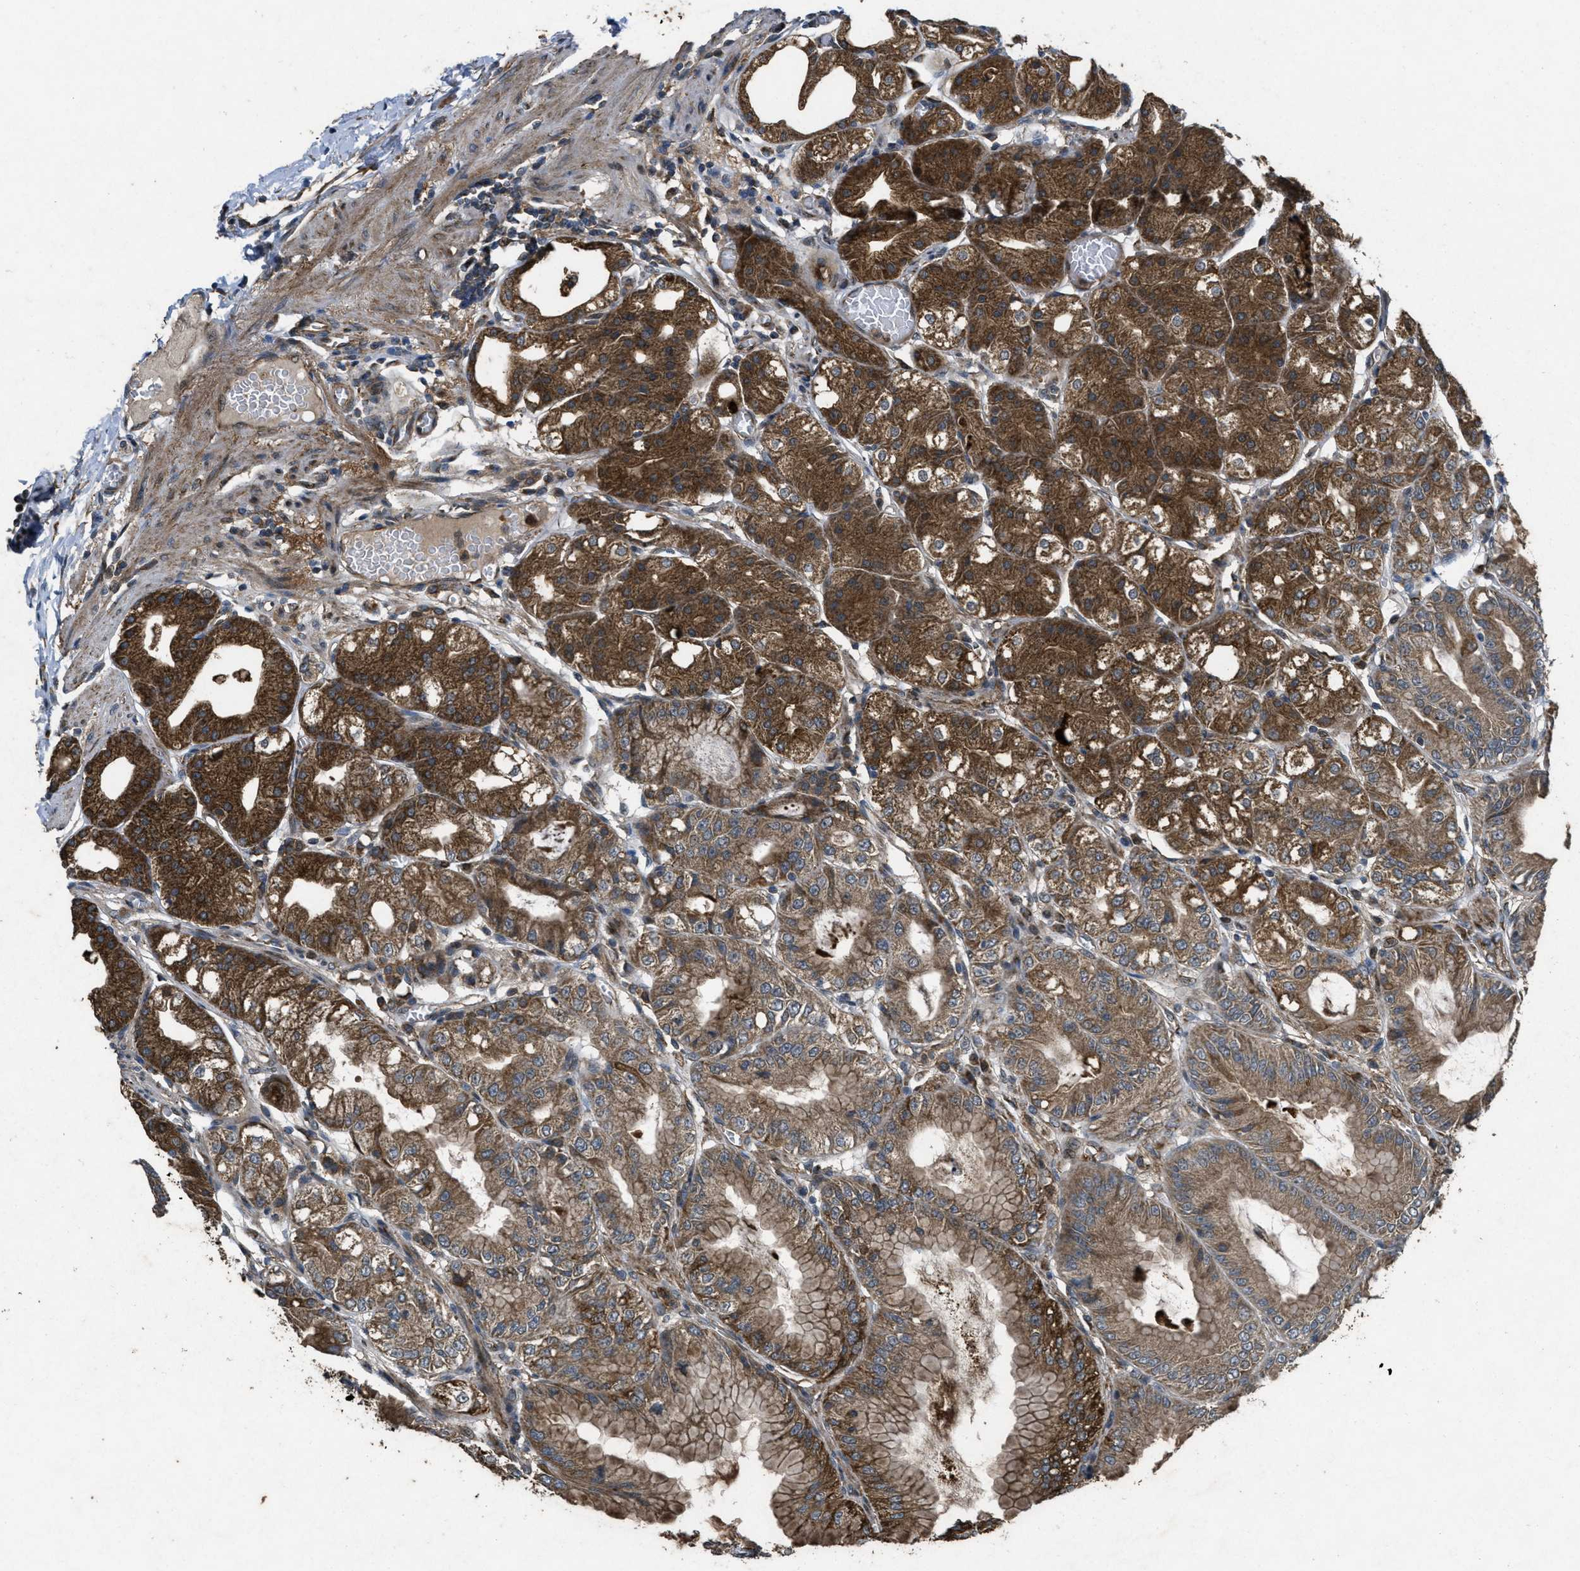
{"staining": {"intensity": "moderate", "quantity": ">75%", "location": "cytoplasmic/membranous"}, "tissue": "stomach", "cell_type": "Glandular cells", "image_type": "normal", "snomed": [{"axis": "morphology", "description": "Normal tissue, NOS"}, {"axis": "topography", "description": "Stomach, lower"}], "caption": "The photomicrograph displays staining of unremarkable stomach, revealing moderate cytoplasmic/membranous protein positivity (brown color) within glandular cells.", "gene": "PPP1R15A", "patient": {"sex": "male", "age": 71}}